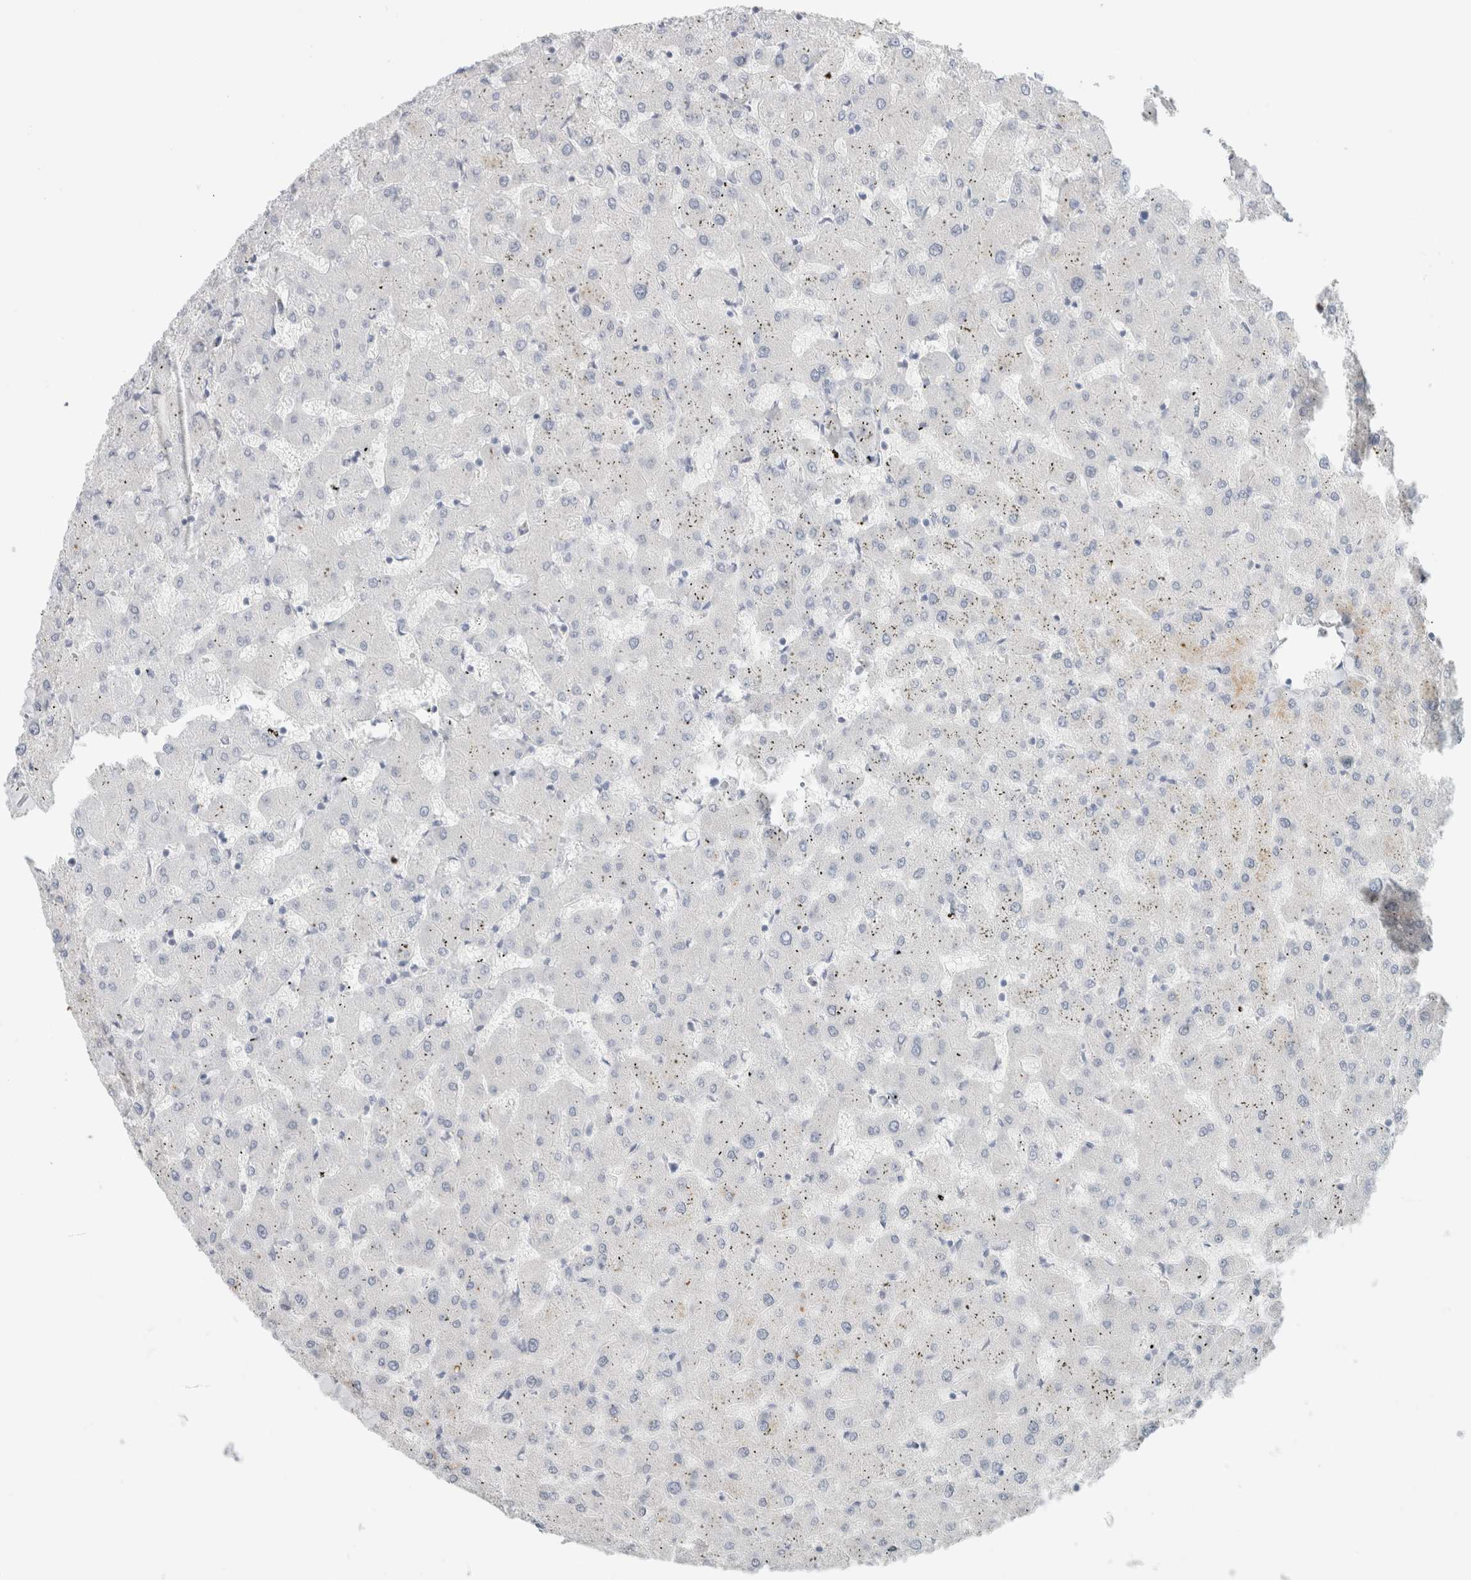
{"staining": {"intensity": "negative", "quantity": "none", "location": "none"}, "tissue": "liver", "cell_type": "Cholangiocytes", "image_type": "normal", "snomed": [{"axis": "morphology", "description": "Normal tissue, NOS"}, {"axis": "topography", "description": "Liver"}], "caption": "The IHC micrograph has no significant positivity in cholangiocytes of liver.", "gene": "IL6", "patient": {"sex": "female", "age": 63}}